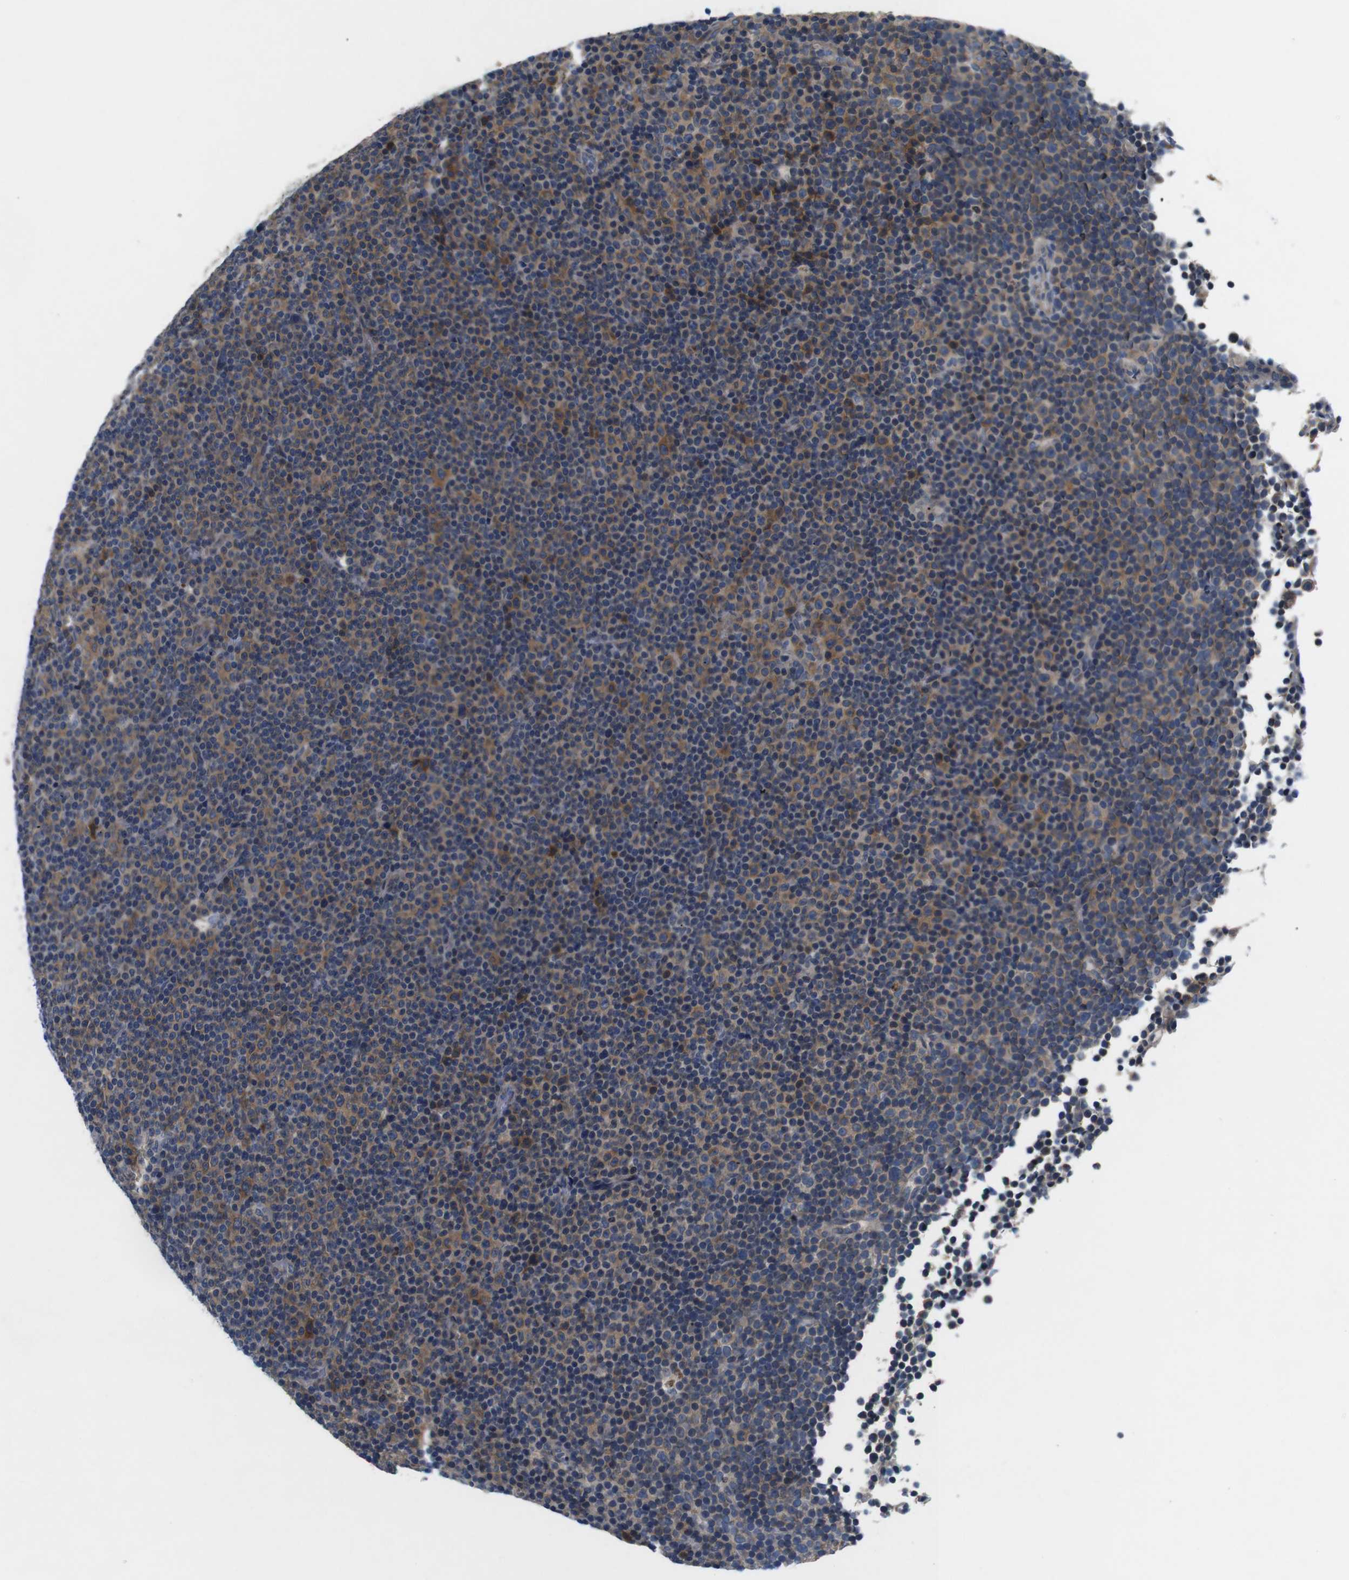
{"staining": {"intensity": "moderate", "quantity": ">75%", "location": "cytoplasmic/membranous"}, "tissue": "lymphoma", "cell_type": "Tumor cells", "image_type": "cancer", "snomed": [{"axis": "morphology", "description": "Malignant lymphoma, non-Hodgkin's type, Low grade"}, {"axis": "topography", "description": "Lymph node"}], "caption": "Immunohistochemical staining of low-grade malignant lymphoma, non-Hodgkin's type exhibits moderate cytoplasmic/membranous protein positivity in approximately >75% of tumor cells.", "gene": "JAK1", "patient": {"sex": "female", "age": 67}}